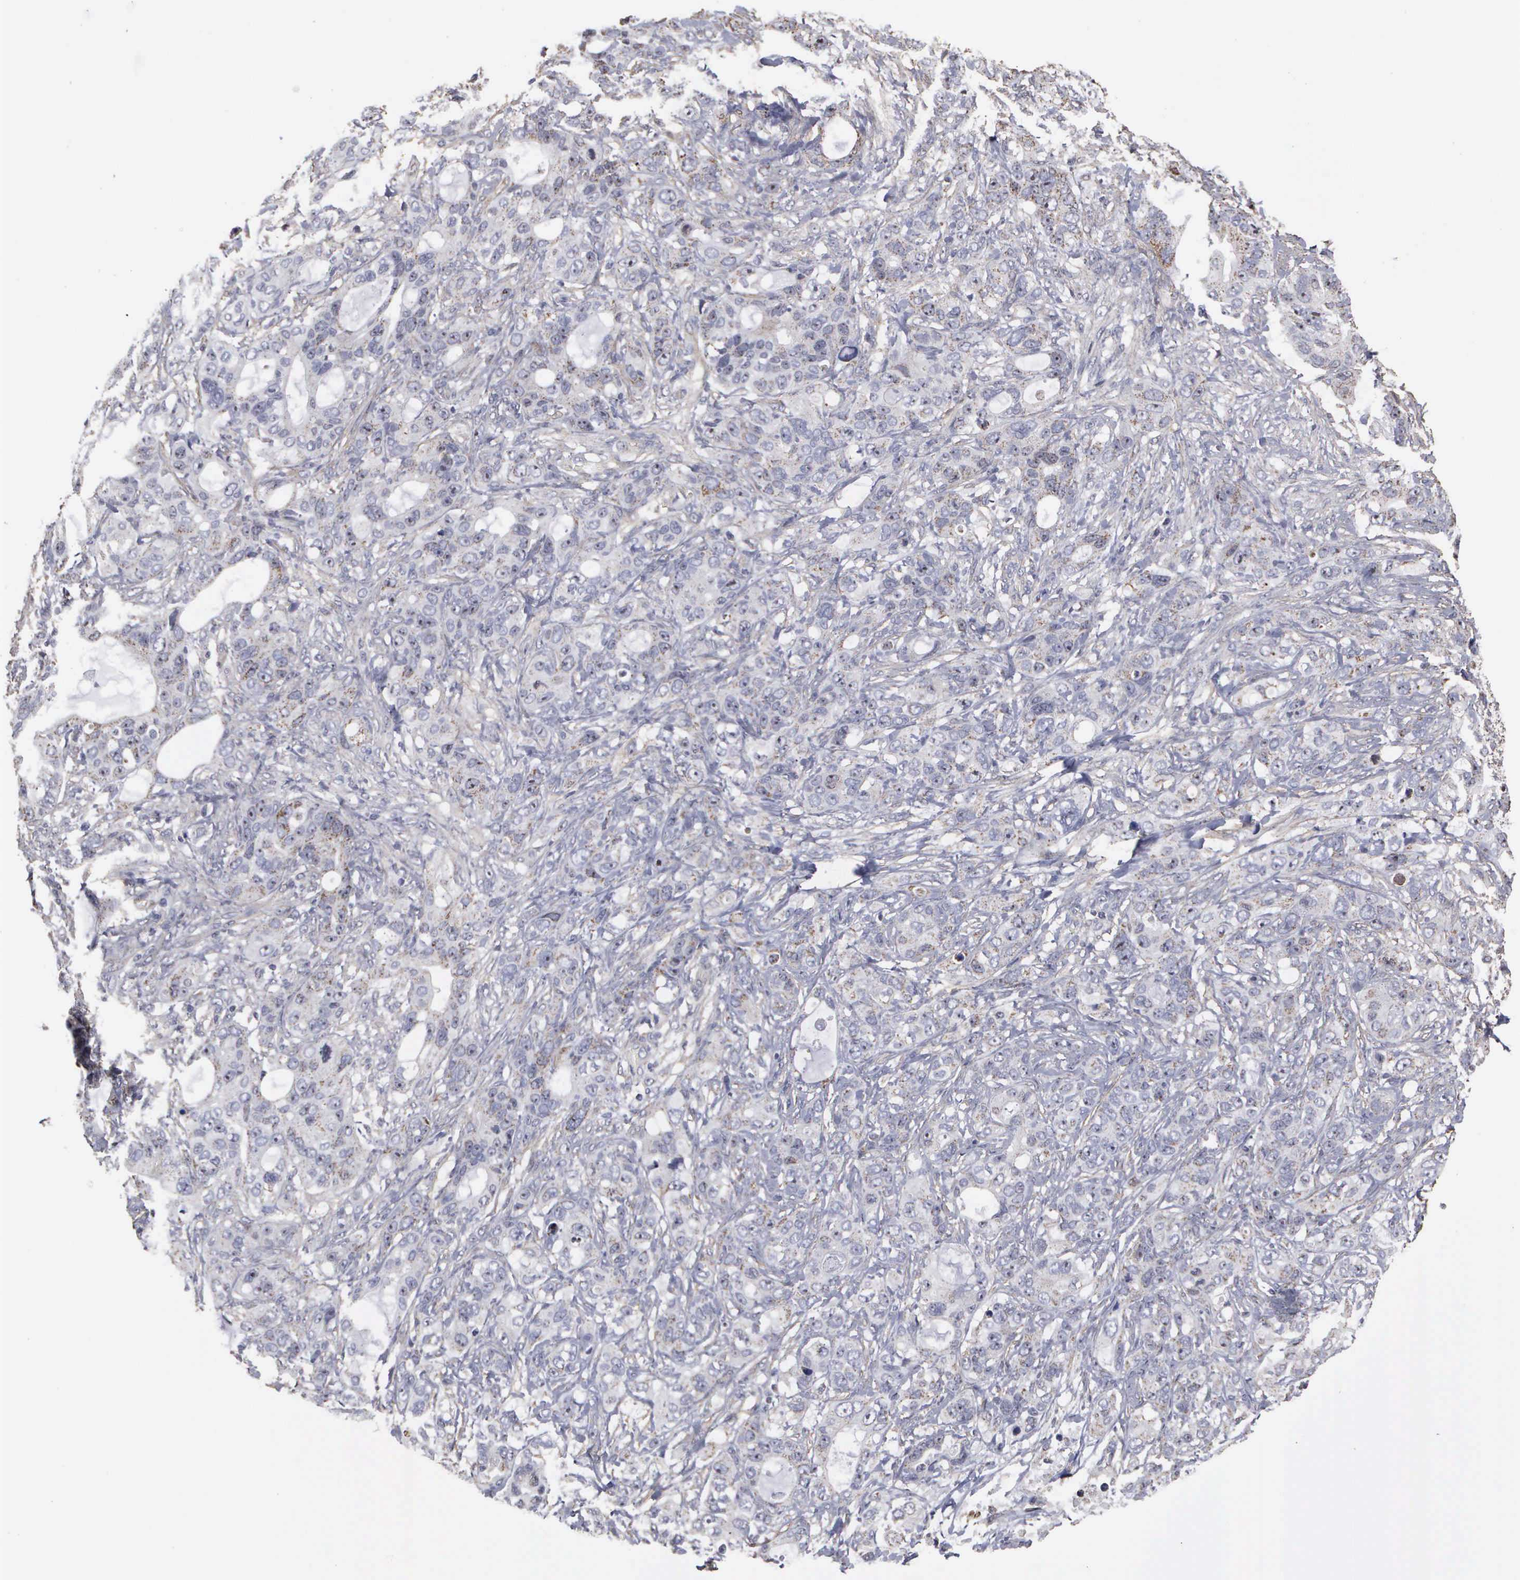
{"staining": {"intensity": "negative", "quantity": "none", "location": "none"}, "tissue": "stomach cancer", "cell_type": "Tumor cells", "image_type": "cancer", "snomed": [{"axis": "morphology", "description": "Adenocarcinoma, NOS"}, {"axis": "topography", "description": "Stomach, upper"}], "caption": "The image shows no significant staining in tumor cells of stomach cancer.", "gene": "NGDN", "patient": {"sex": "male", "age": 47}}